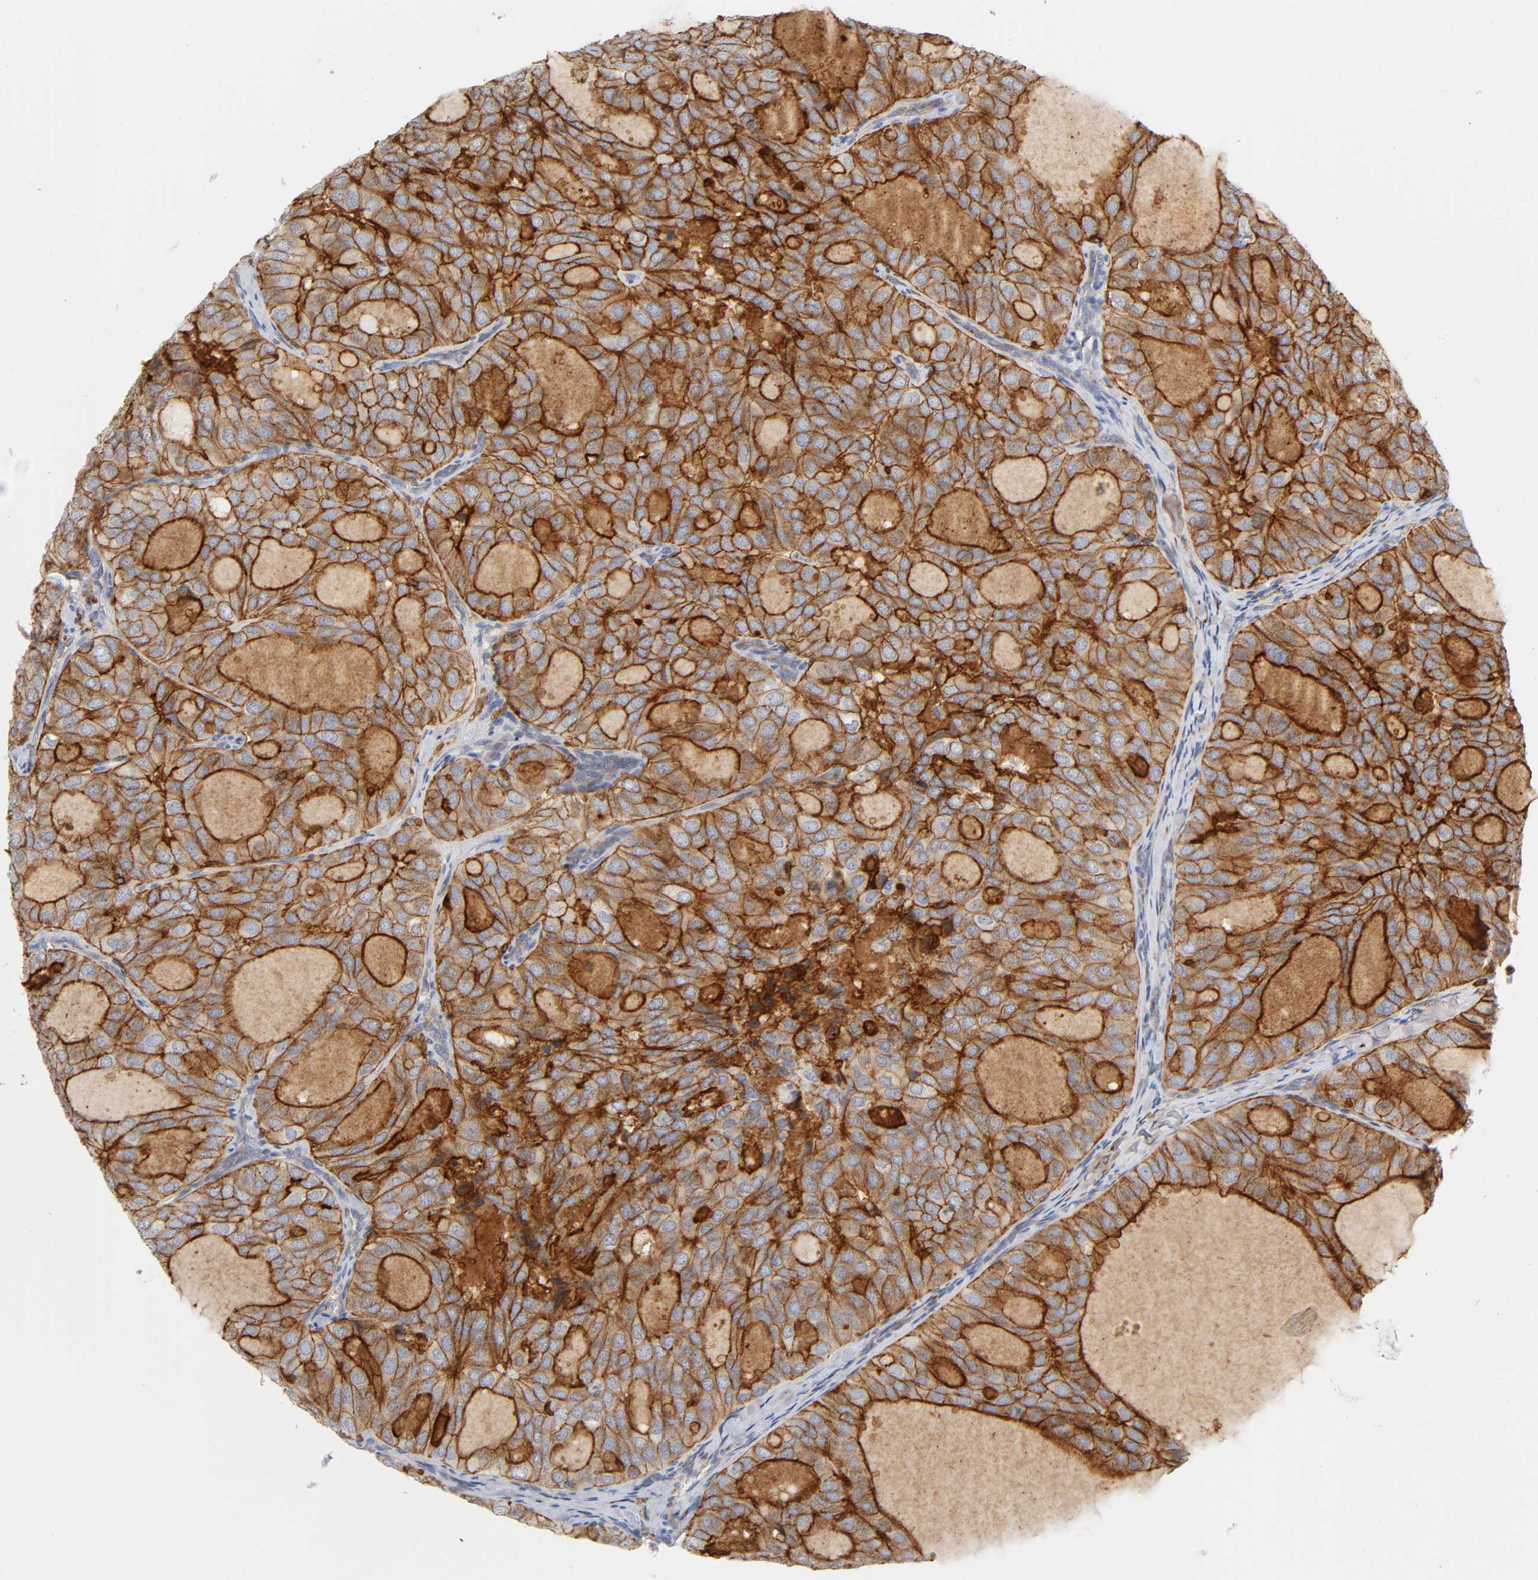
{"staining": {"intensity": "moderate", "quantity": ">75%", "location": "cytoplasmic/membranous"}, "tissue": "thyroid cancer", "cell_type": "Tumor cells", "image_type": "cancer", "snomed": [{"axis": "morphology", "description": "Follicular adenoma carcinoma, NOS"}, {"axis": "topography", "description": "Thyroid gland"}], "caption": "DAB (3,3'-diaminobenzidine) immunohistochemical staining of follicular adenoma carcinoma (thyroid) demonstrates moderate cytoplasmic/membranous protein positivity in about >75% of tumor cells.", "gene": "LYN", "patient": {"sex": "male", "age": 75}}